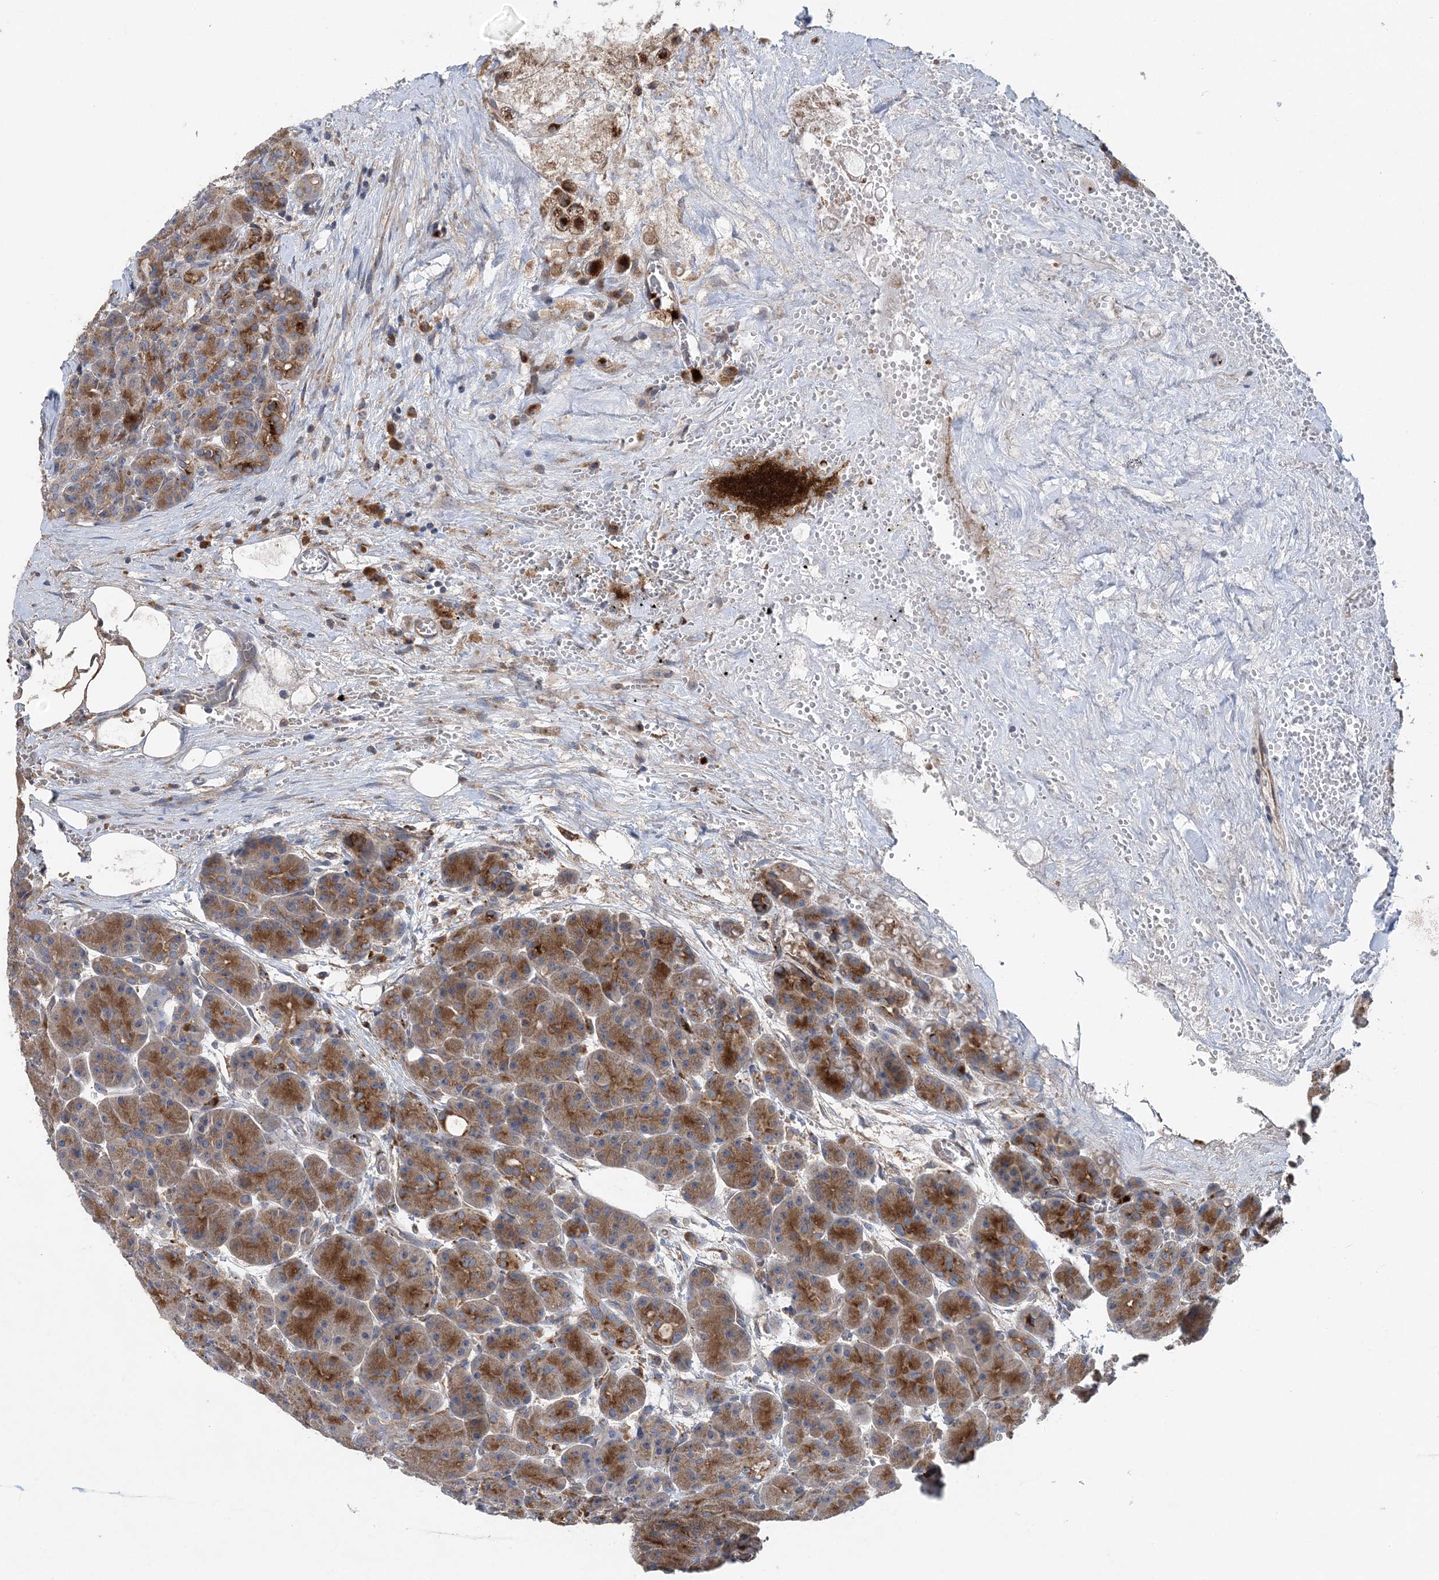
{"staining": {"intensity": "strong", "quantity": "25%-75%", "location": "cytoplasmic/membranous"}, "tissue": "pancreas", "cell_type": "Exocrine glandular cells", "image_type": "normal", "snomed": [{"axis": "morphology", "description": "Normal tissue, NOS"}, {"axis": "topography", "description": "Pancreas"}], "caption": "Exocrine glandular cells demonstrate high levels of strong cytoplasmic/membranous staining in approximately 25%-75% of cells in benign pancreas.", "gene": "PTTG1IP", "patient": {"sex": "male", "age": 63}}